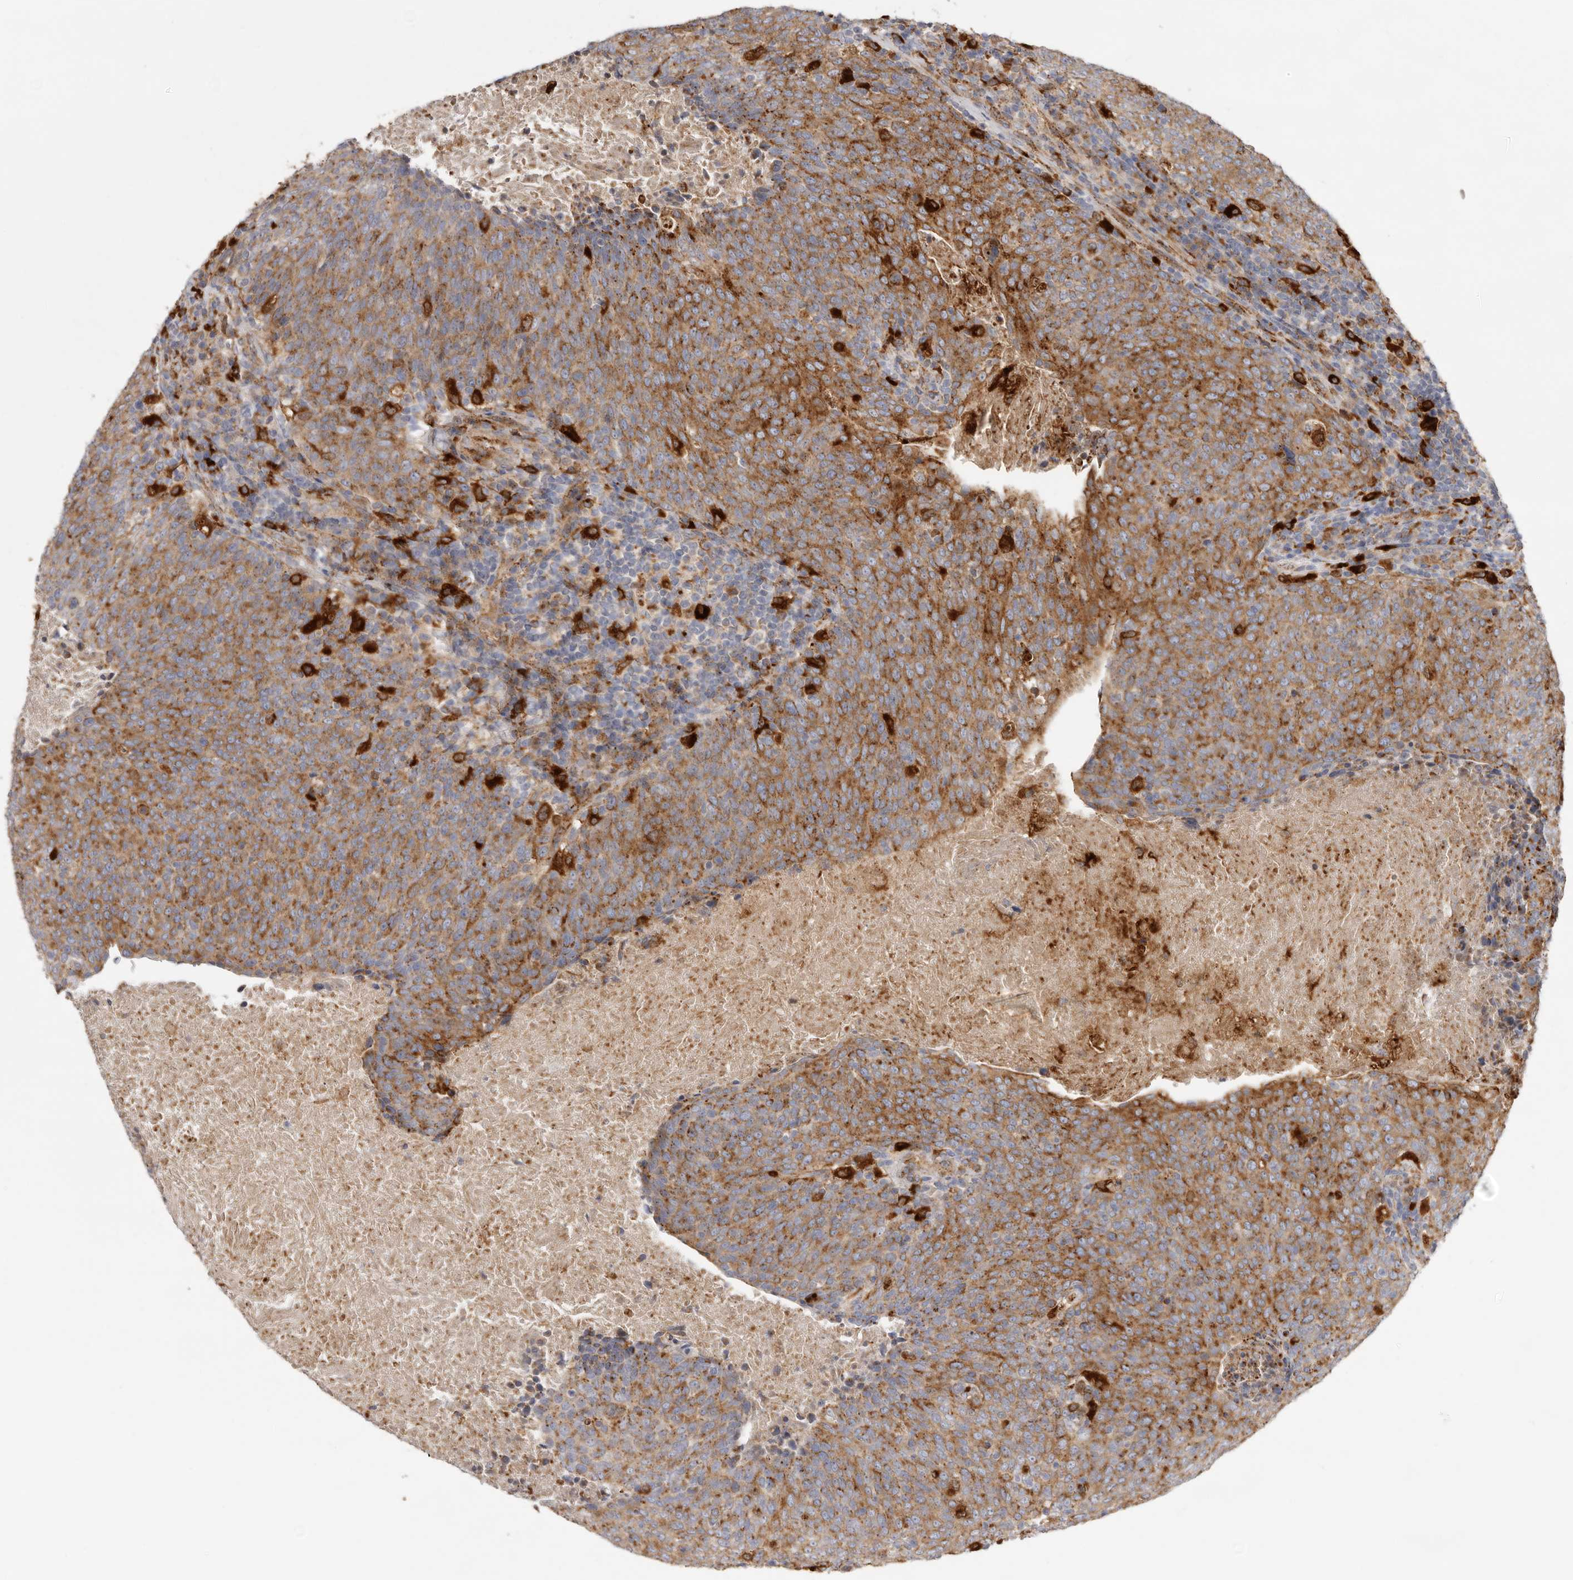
{"staining": {"intensity": "moderate", "quantity": ">75%", "location": "cytoplasmic/membranous"}, "tissue": "head and neck cancer", "cell_type": "Tumor cells", "image_type": "cancer", "snomed": [{"axis": "morphology", "description": "Squamous cell carcinoma, NOS"}, {"axis": "morphology", "description": "Squamous cell carcinoma, metastatic, NOS"}, {"axis": "topography", "description": "Lymph node"}, {"axis": "topography", "description": "Head-Neck"}], "caption": "A high-resolution micrograph shows immunohistochemistry staining of head and neck cancer (metastatic squamous cell carcinoma), which exhibits moderate cytoplasmic/membranous staining in about >75% of tumor cells.", "gene": "GRN", "patient": {"sex": "male", "age": 62}}